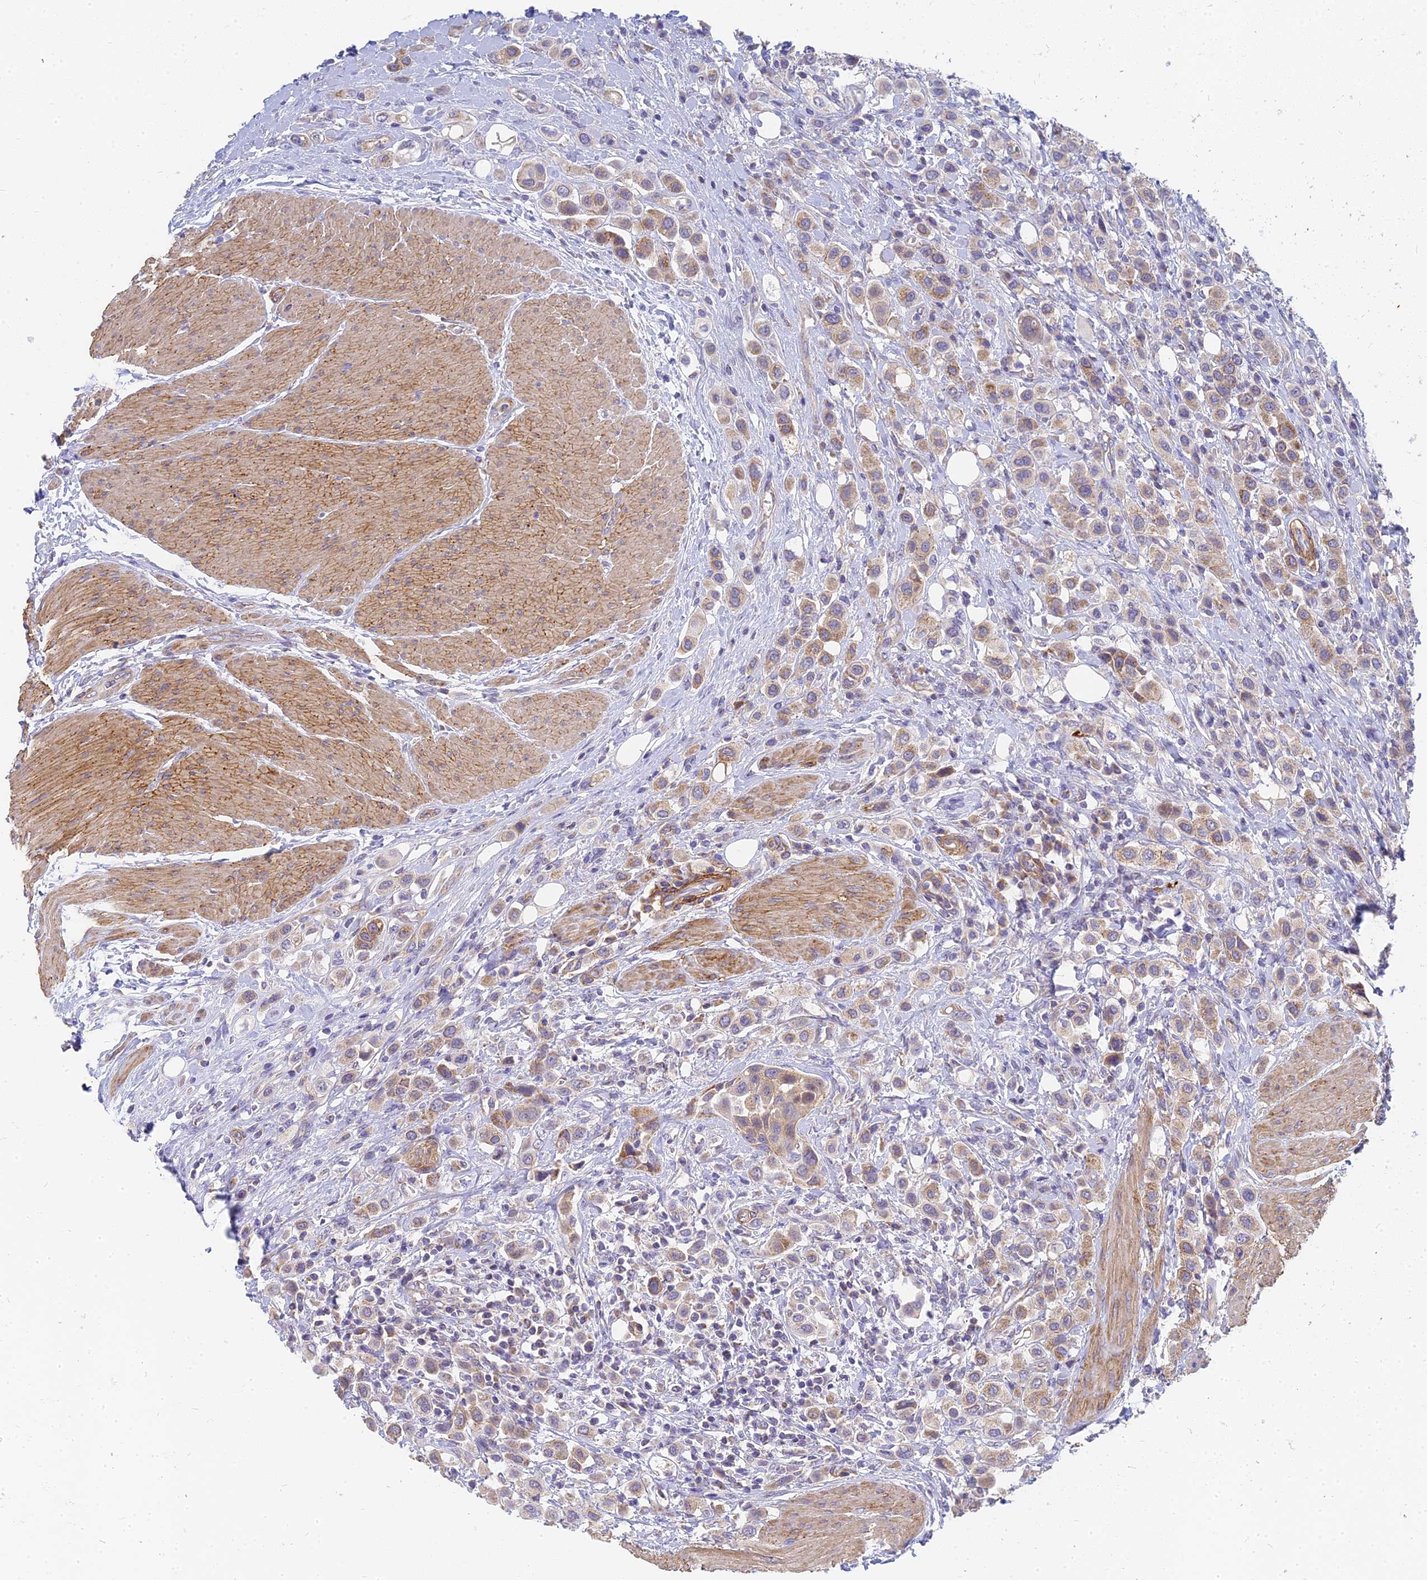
{"staining": {"intensity": "moderate", "quantity": ">75%", "location": "cytoplasmic/membranous"}, "tissue": "urothelial cancer", "cell_type": "Tumor cells", "image_type": "cancer", "snomed": [{"axis": "morphology", "description": "Urothelial carcinoma, High grade"}, {"axis": "topography", "description": "Urinary bladder"}], "caption": "Urothelial carcinoma (high-grade) stained with a protein marker exhibits moderate staining in tumor cells.", "gene": "MRPL15", "patient": {"sex": "male", "age": 50}}